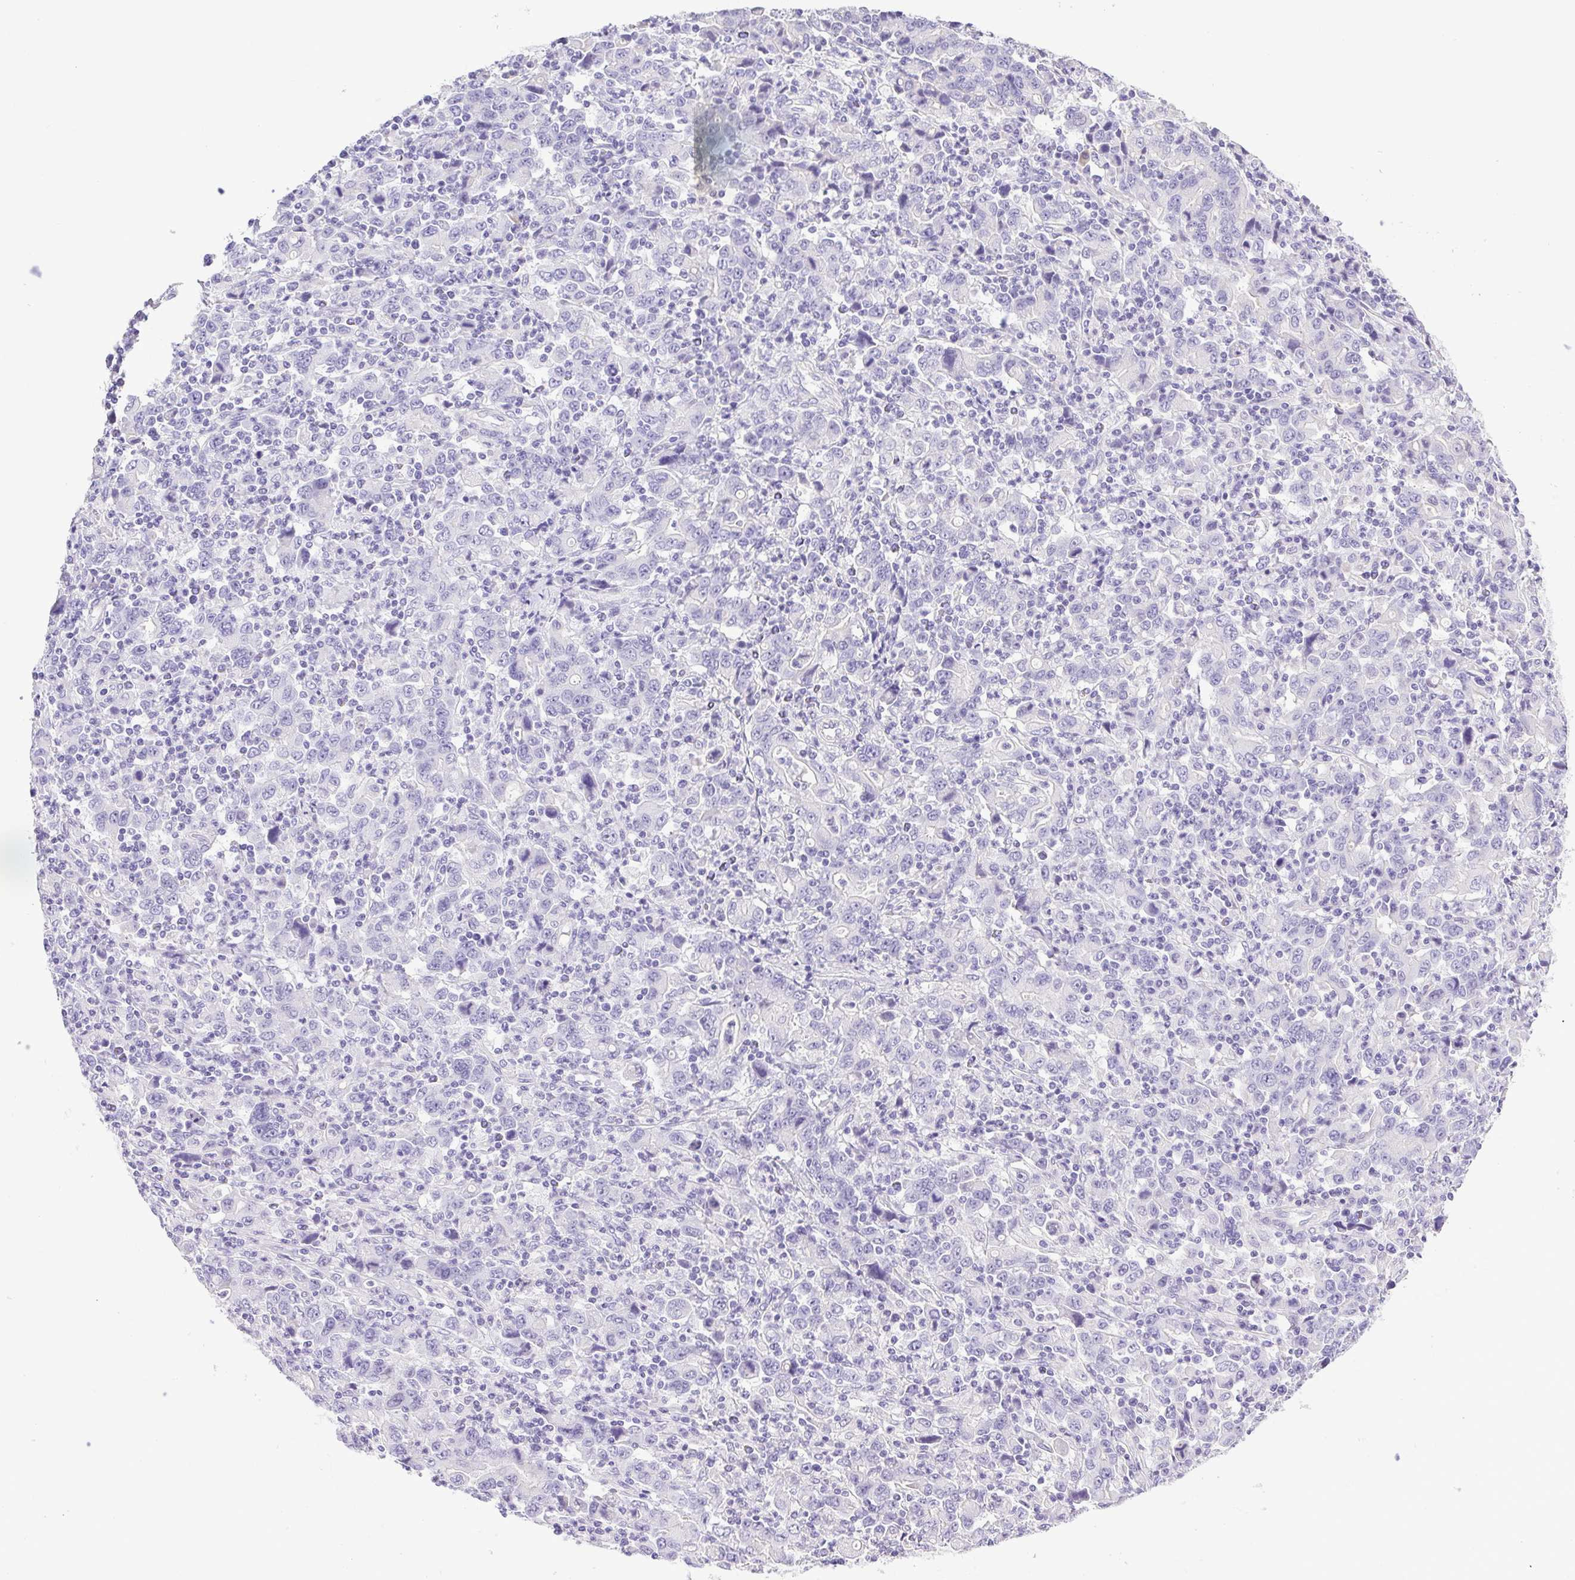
{"staining": {"intensity": "negative", "quantity": "none", "location": "none"}, "tissue": "stomach cancer", "cell_type": "Tumor cells", "image_type": "cancer", "snomed": [{"axis": "morphology", "description": "Adenocarcinoma, NOS"}, {"axis": "topography", "description": "Stomach, upper"}], "caption": "Photomicrograph shows no significant protein positivity in tumor cells of adenocarcinoma (stomach).", "gene": "CDSN", "patient": {"sex": "male", "age": 69}}